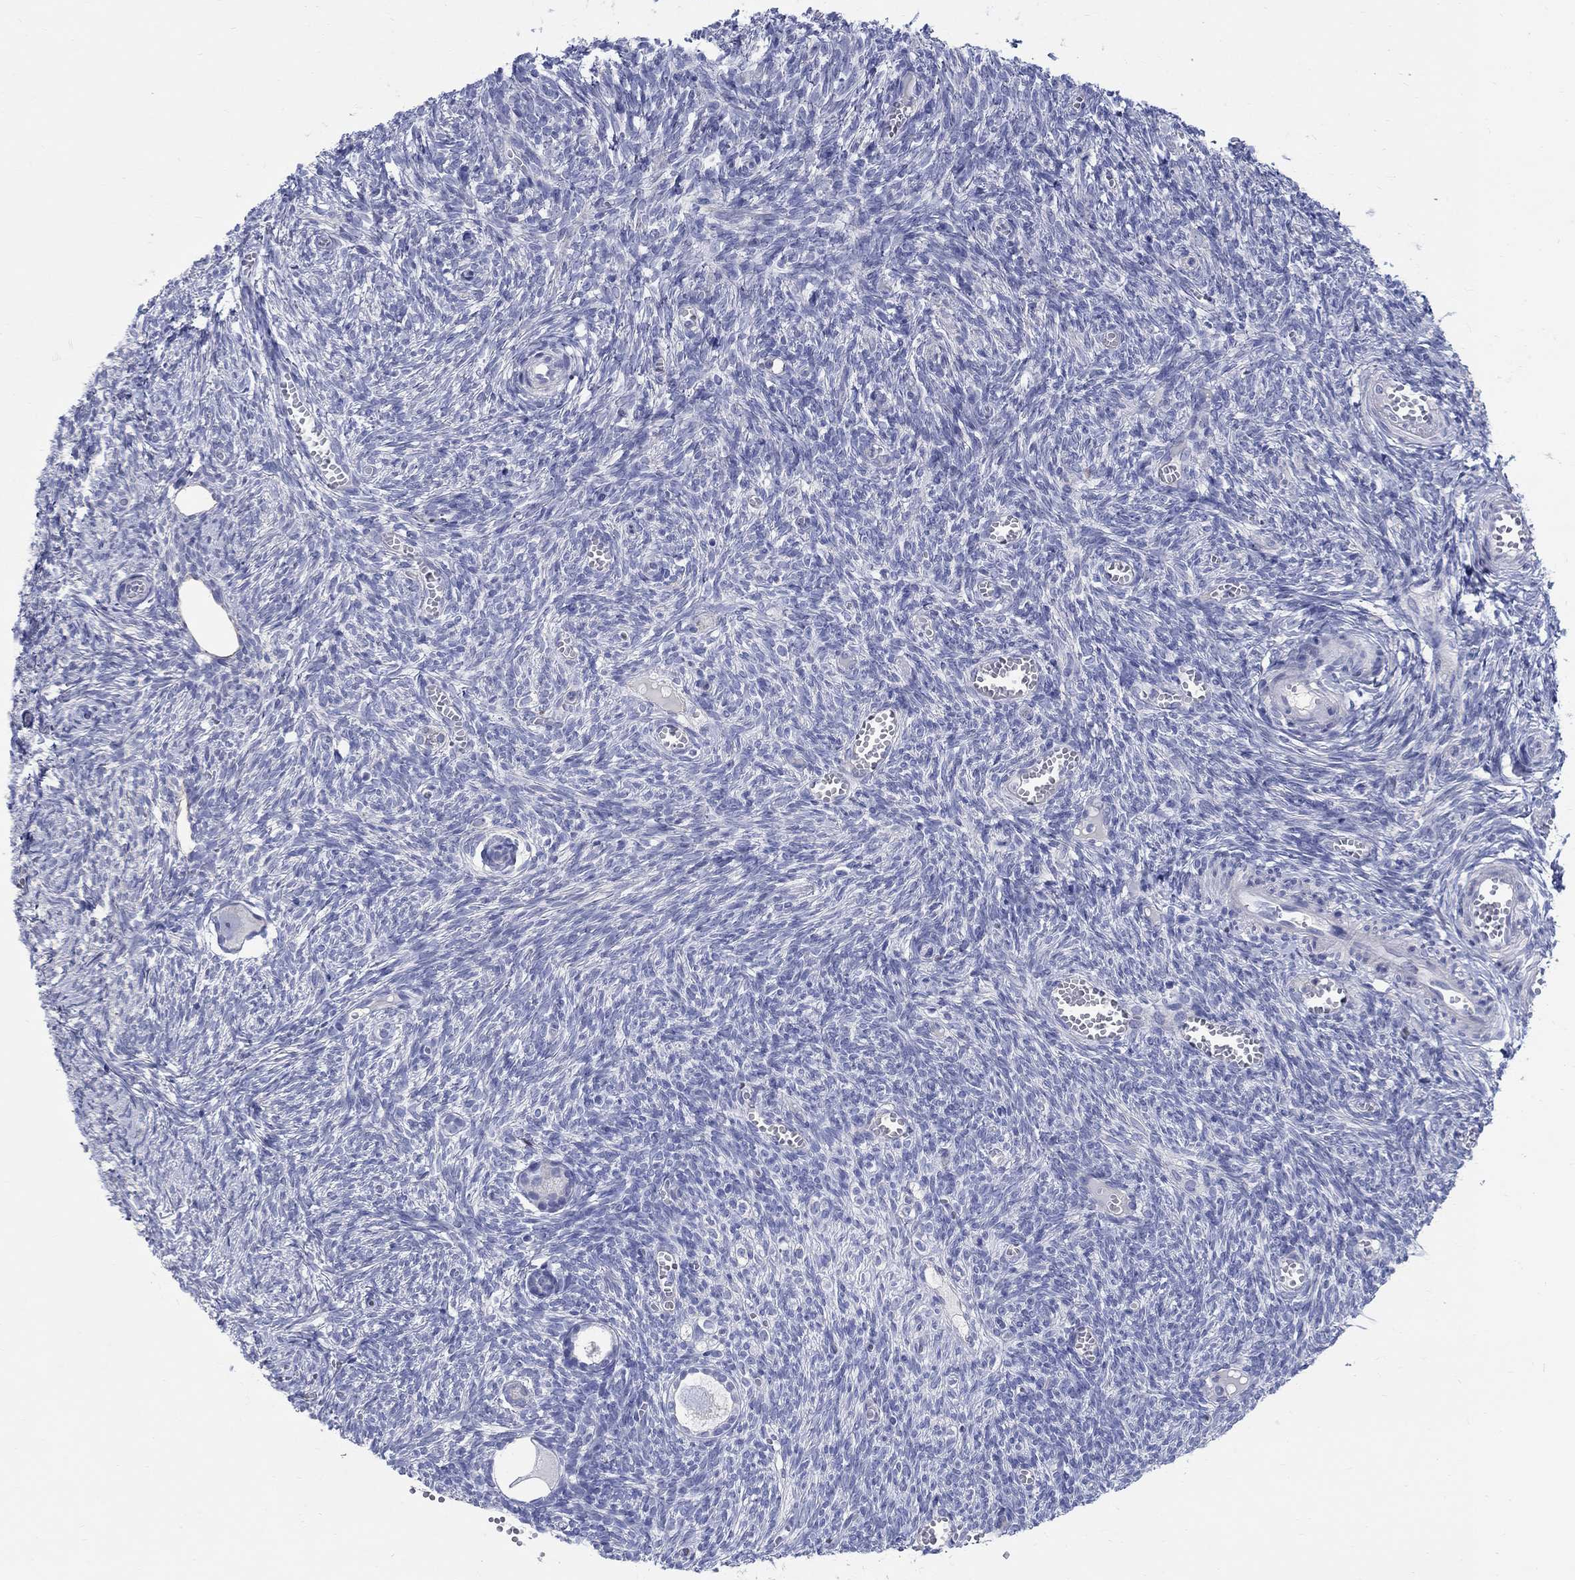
{"staining": {"intensity": "negative", "quantity": "none", "location": "none"}, "tissue": "ovary", "cell_type": "Follicle cells", "image_type": "normal", "snomed": [{"axis": "morphology", "description": "Normal tissue, NOS"}, {"axis": "topography", "description": "Ovary"}], "caption": "A high-resolution micrograph shows immunohistochemistry (IHC) staining of benign ovary, which reveals no significant positivity in follicle cells. (Immunohistochemistry, brightfield microscopy, high magnification).", "gene": "SOX2", "patient": {"sex": "female", "age": 43}}